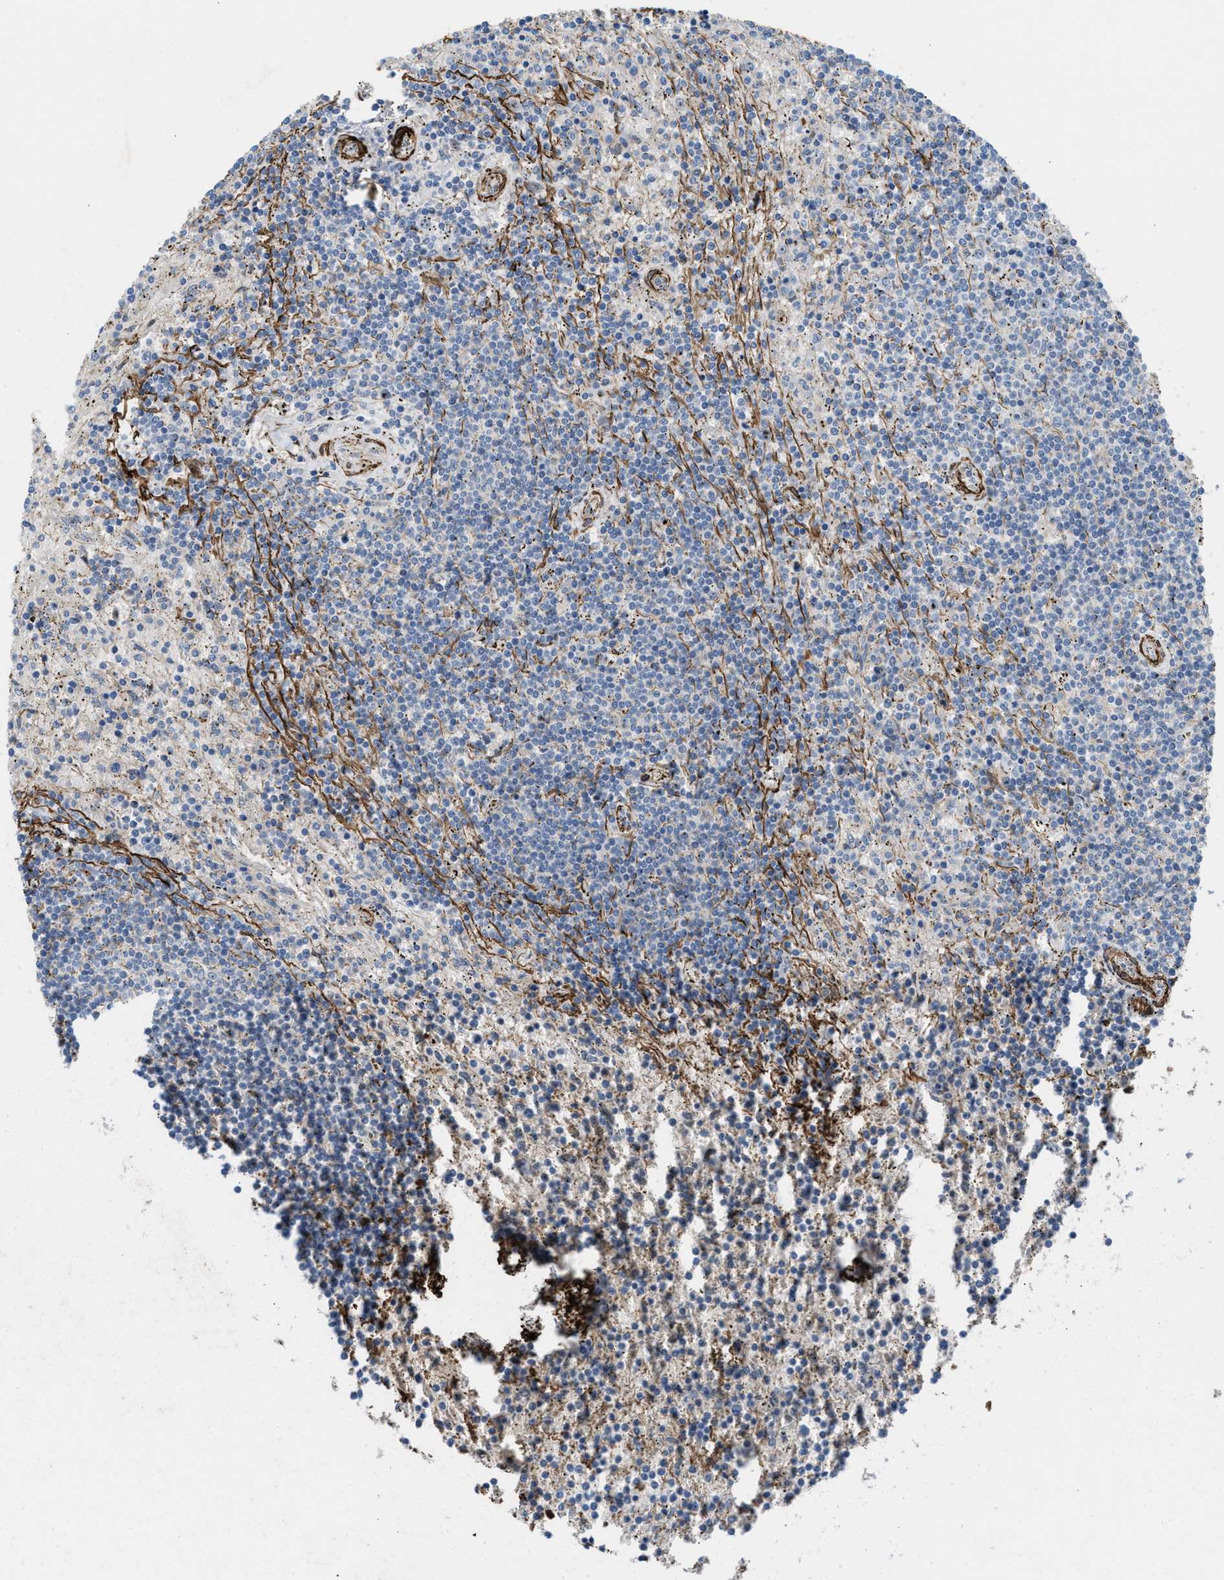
{"staining": {"intensity": "negative", "quantity": "none", "location": "none"}, "tissue": "lymphoma", "cell_type": "Tumor cells", "image_type": "cancer", "snomed": [{"axis": "morphology", "description": "Malignant lymphoma, non-Hodgkin's type, Low grade"}, {"axis": "topography", "description": "Spleen"}], "caption": "The image shows no significant positivity in tumor cells of lymphoma. Brightfield microscopy of IHC stained with DAB (3,3'-diaminobenzidine) (brown) and hematoxylin (blue), captured at high magnification.", "gene": "NQO2", "patient": {"sex": "male", "age": 76}}